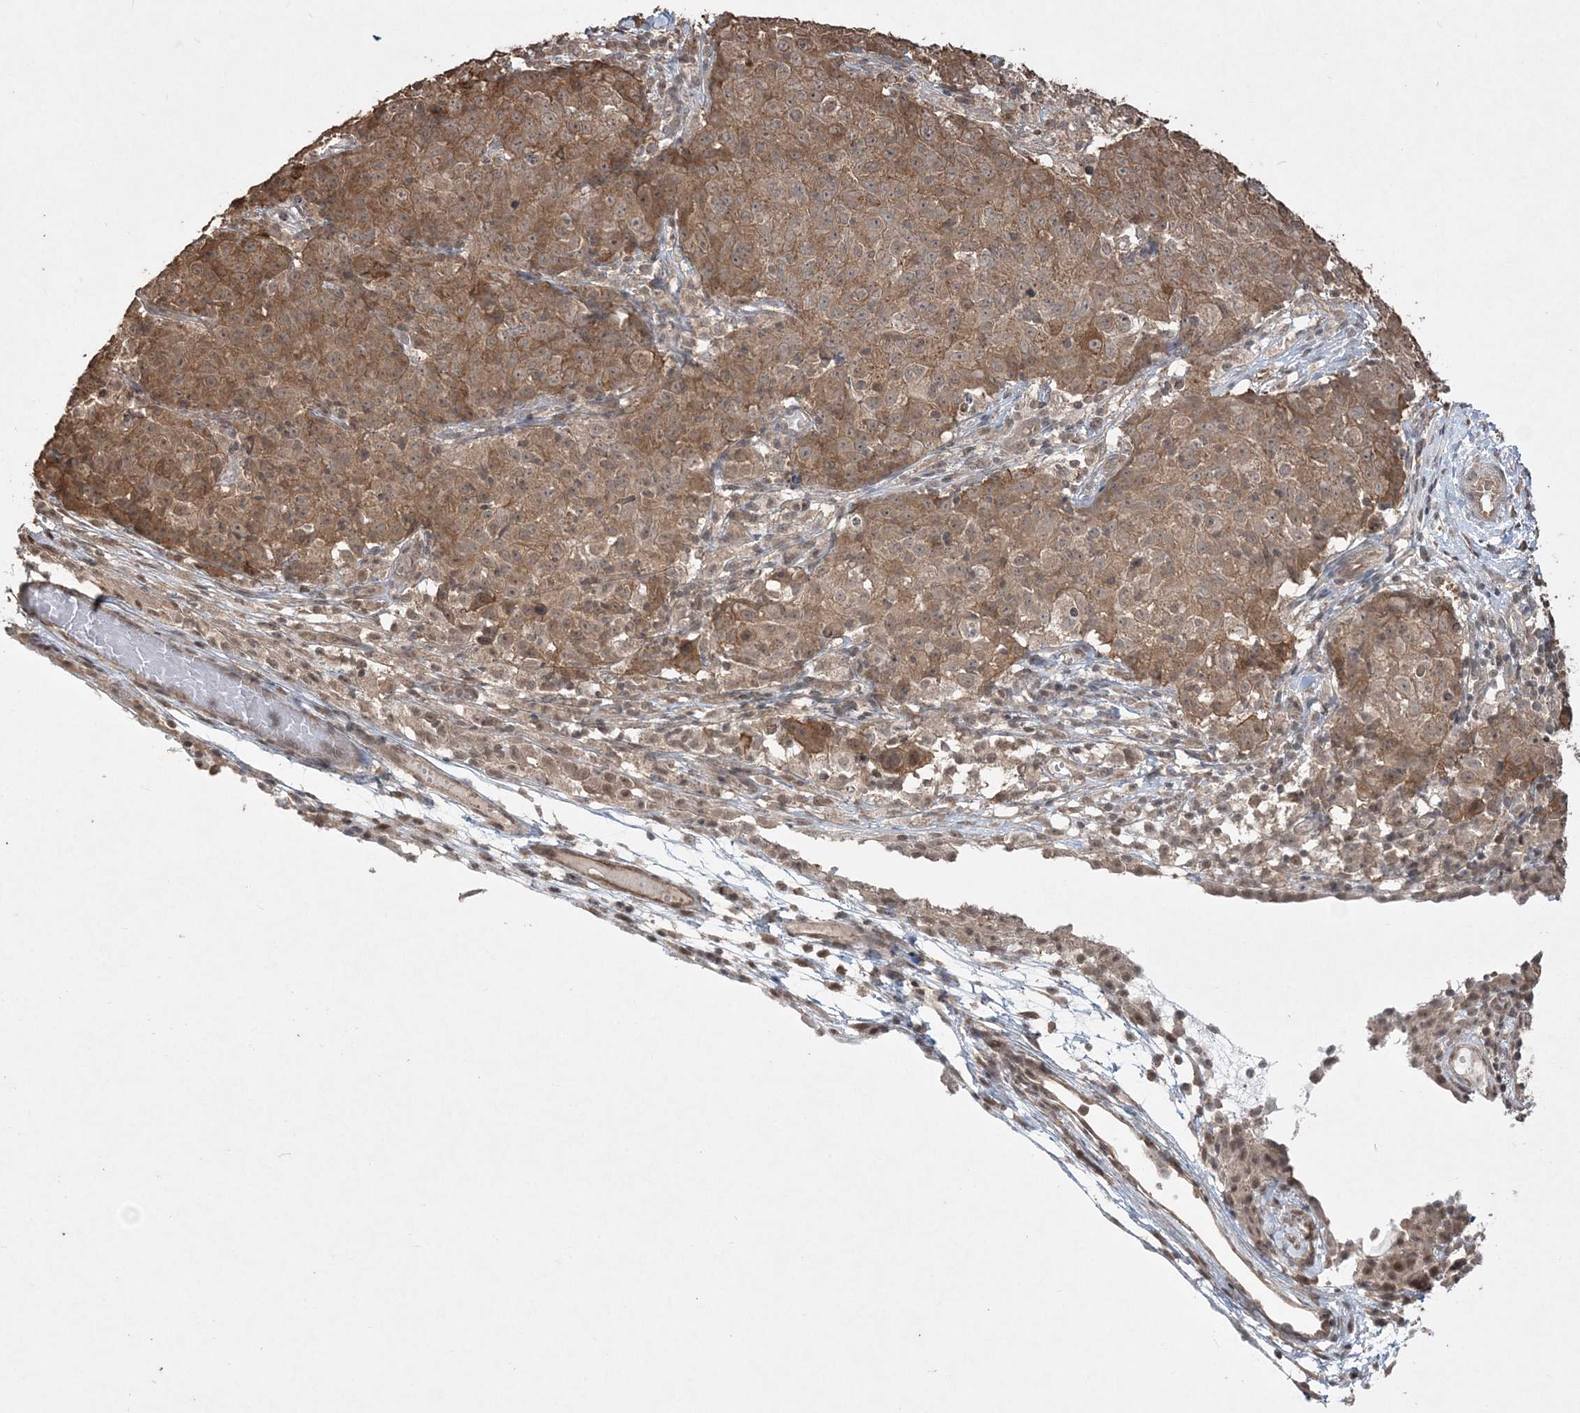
{"staining": {"intensity": "moderate", "quantity": ">75%", "location": "cytoplasmic/membranous"}, "tissue": "ovarian cancer", "cell_type": "Tumor cells", "image_type": "cancer", "snomed": [{"axis": "morphology", "description": "Carcinoma, endometroid"}, {"axis": "topography", "description": "Ovary"}], "caption": "Immunohistochemistry of endometroid carcinoma (ovarian) displays medium levels of moderate cytoplasmic/membranous expression in about >75% of tumor cells. (IHC, brightfield microscopy, high magnification).", "gene": "EHHADH", "patient": {"sex": "female", "age": 42}}